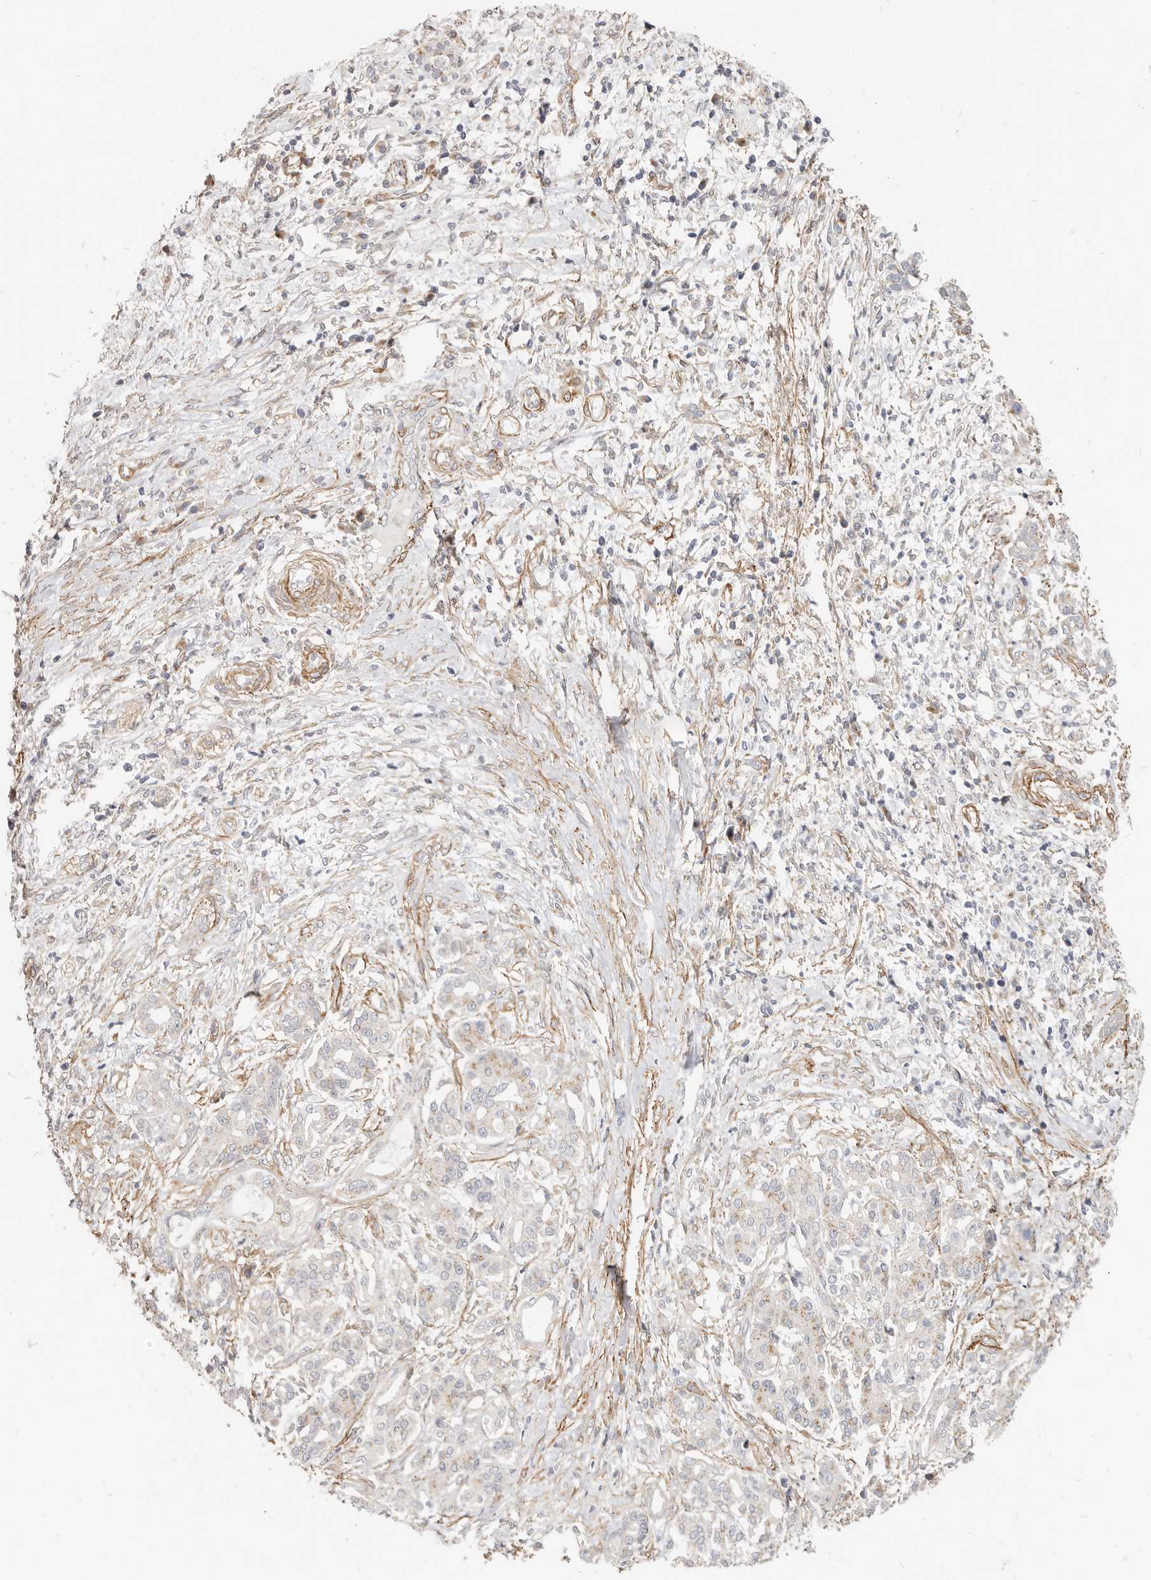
{"staining": {"intensity": "weak", "quantity": "<25%", "location": "cytoplasmic/membranous"}, "tissue": "pancreatic cancer", "cell_type": "Tumor cells", "image_type": "cancer", "snomed": [{"axis": "morphology", "description": "Adenocarcinoma, NOS"}, {"axis": "topography", "description": "Pancreas"}], "caption": "An image of human pancreatic cancer is negative for staining in tumor cells.", "gene": "RABAC1", "patient": {"sex": "female", "age": 56}}